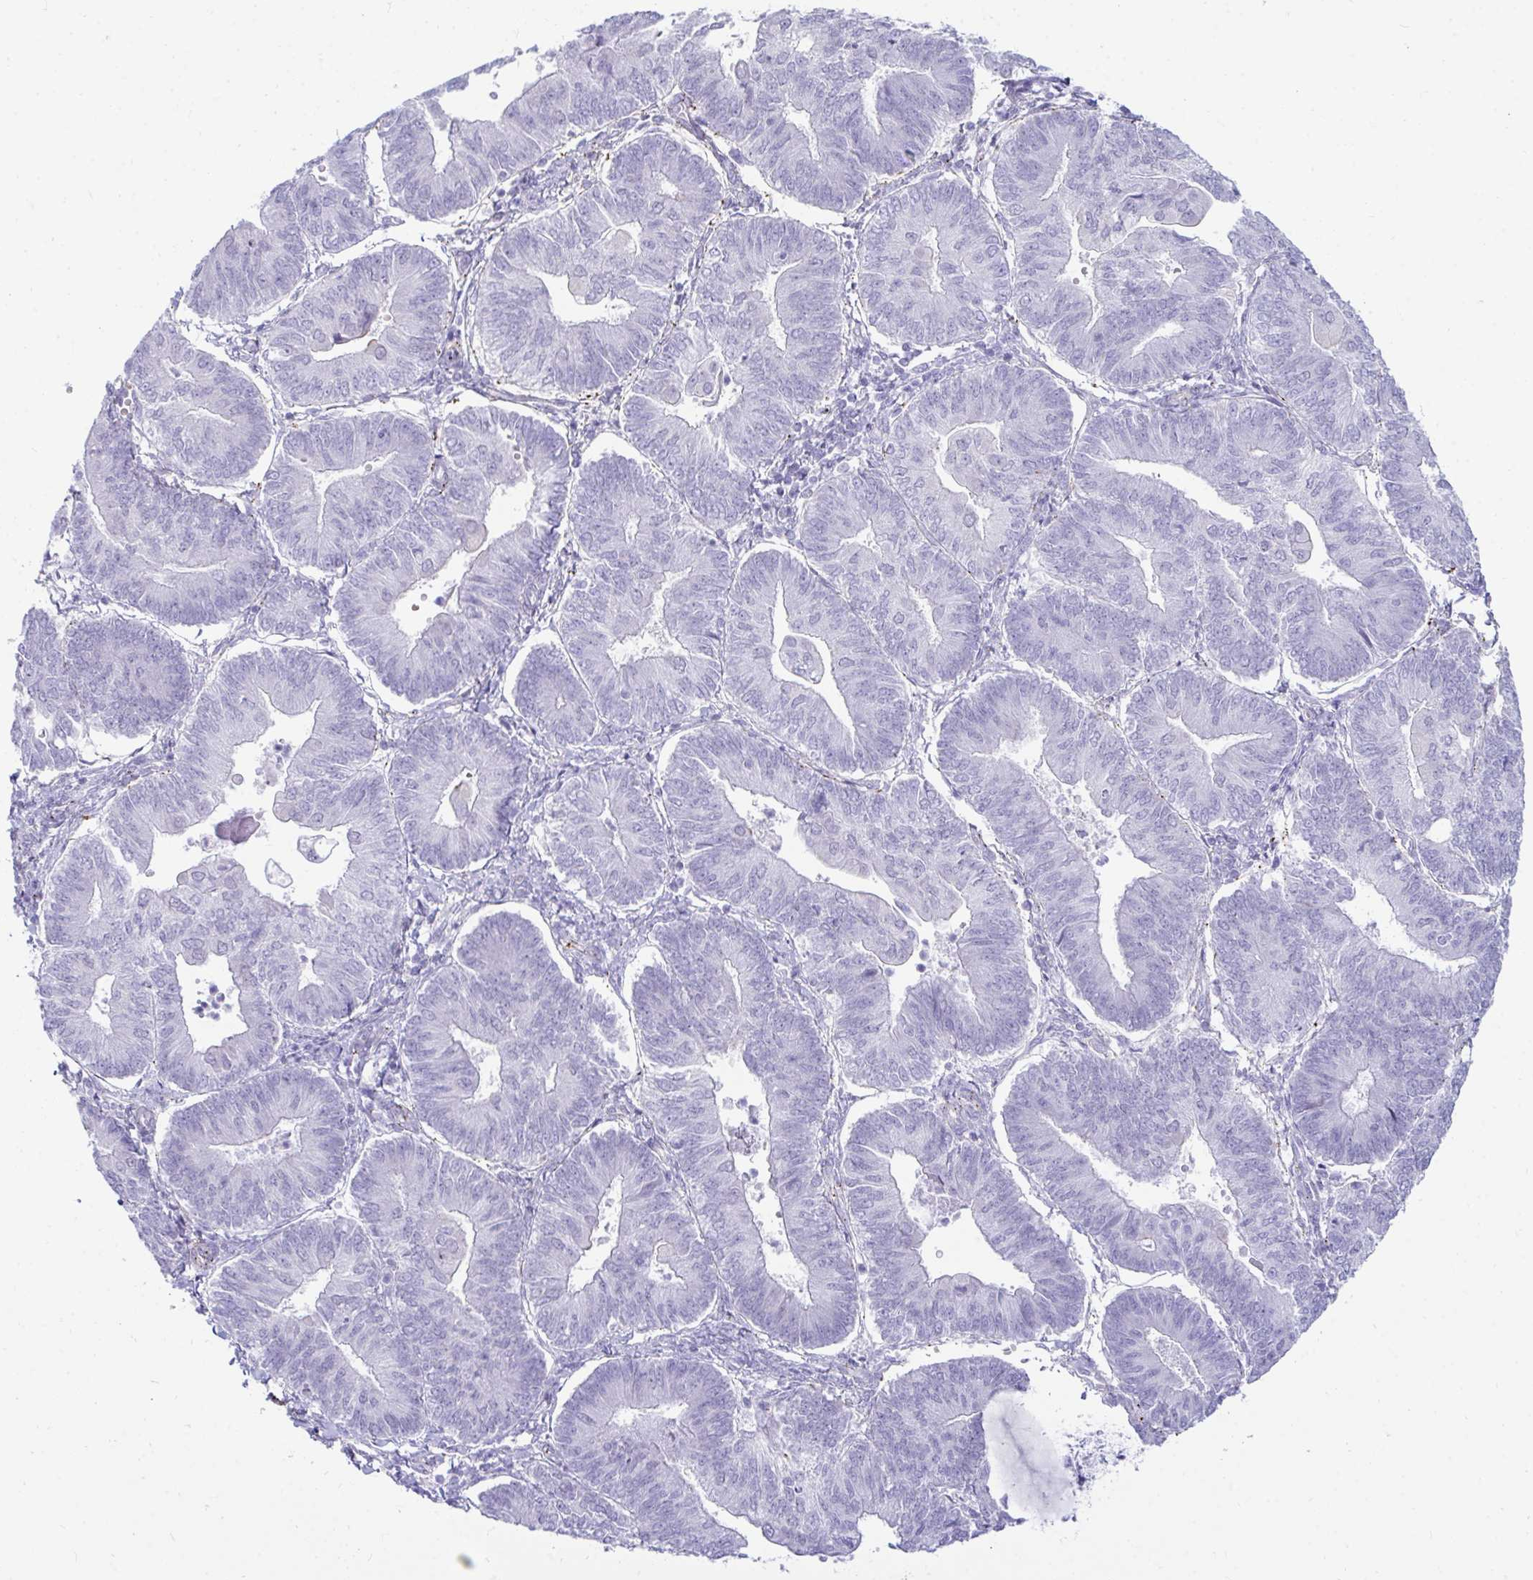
{"staining": {"intensity": "negative", "quantity": "none", "location": "none"}, "tissue": "endometrial cancer", "cell_type": "Tumor cells", "image_type": "cancer", "snomed": [{"axis": "morphology", "description": "Adenocarcinoma, NOS"}, {"axis": "topography", "description": "Endometrium"}], "caption": "Protein analysis of adenocarcinoma (endometrial) shows no significant expression in tumor cells.", "gene": "UBL3", "patient": {"sex": "female", "age": 65}}